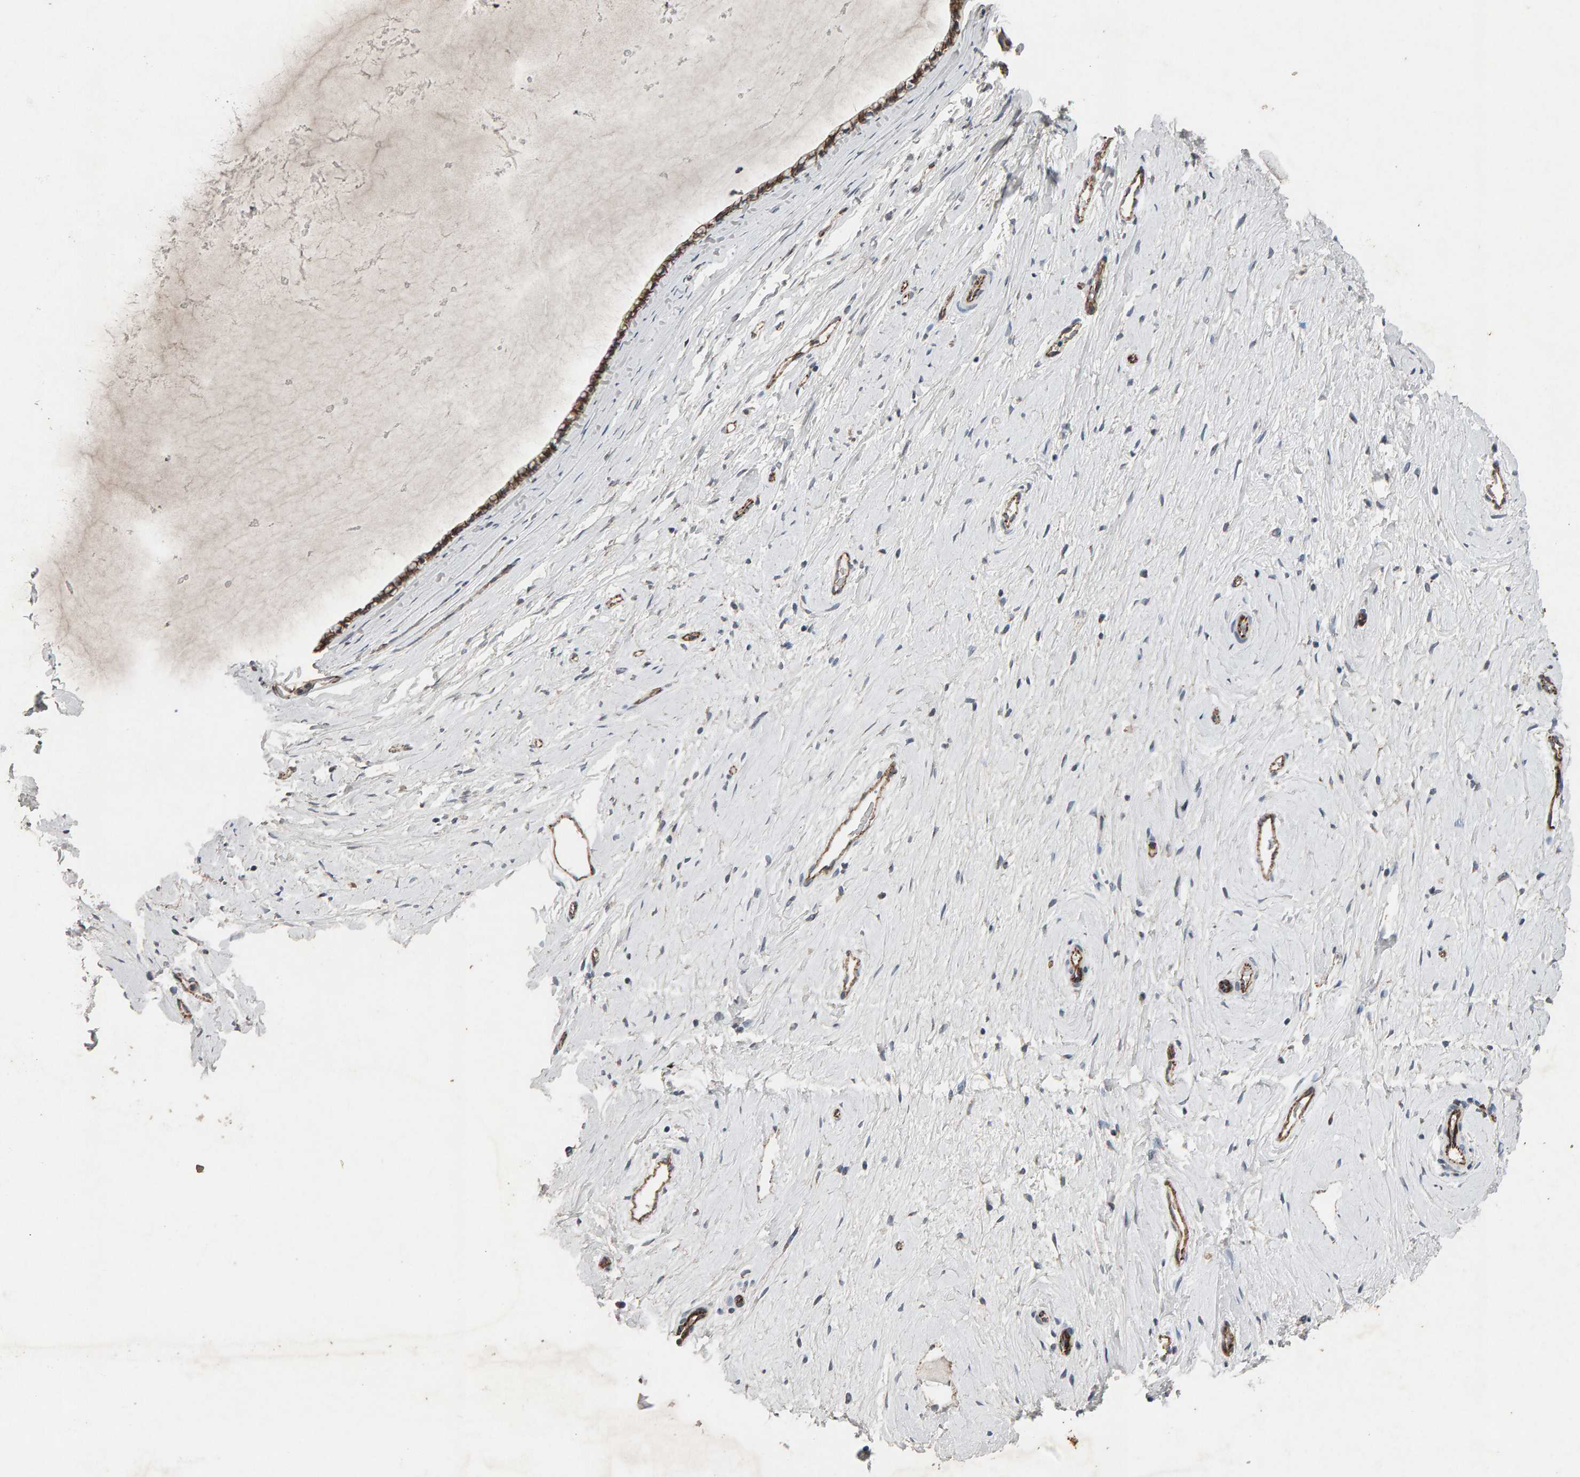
{"staining": {"intensity": "strong", "quantity": ">75%", "location": "cytoplasmic/membranous"}, "tissue": "cervix", "cell_type": "Glandular cells", "image_type": "normal", "snomed": [{"axis": "morphology", "description": "Normal tissue, NOS"}, {"axis": "topography", "description": "Cervix"}], "caption": "The histopathology image reveals staining of benign cervix, revealing strong cytoplasmic/membranous protein positivity (brown color) within glandular cells. The staining was performed using DAB (3,3'-diaminobenzidine) to visualize the protein expression in brown, while the nuclei were stained in blue with hematoxylin (Magnification: 20x).", "gene": "PTPRM", "patient": {"sex": "female", "age": 39}}